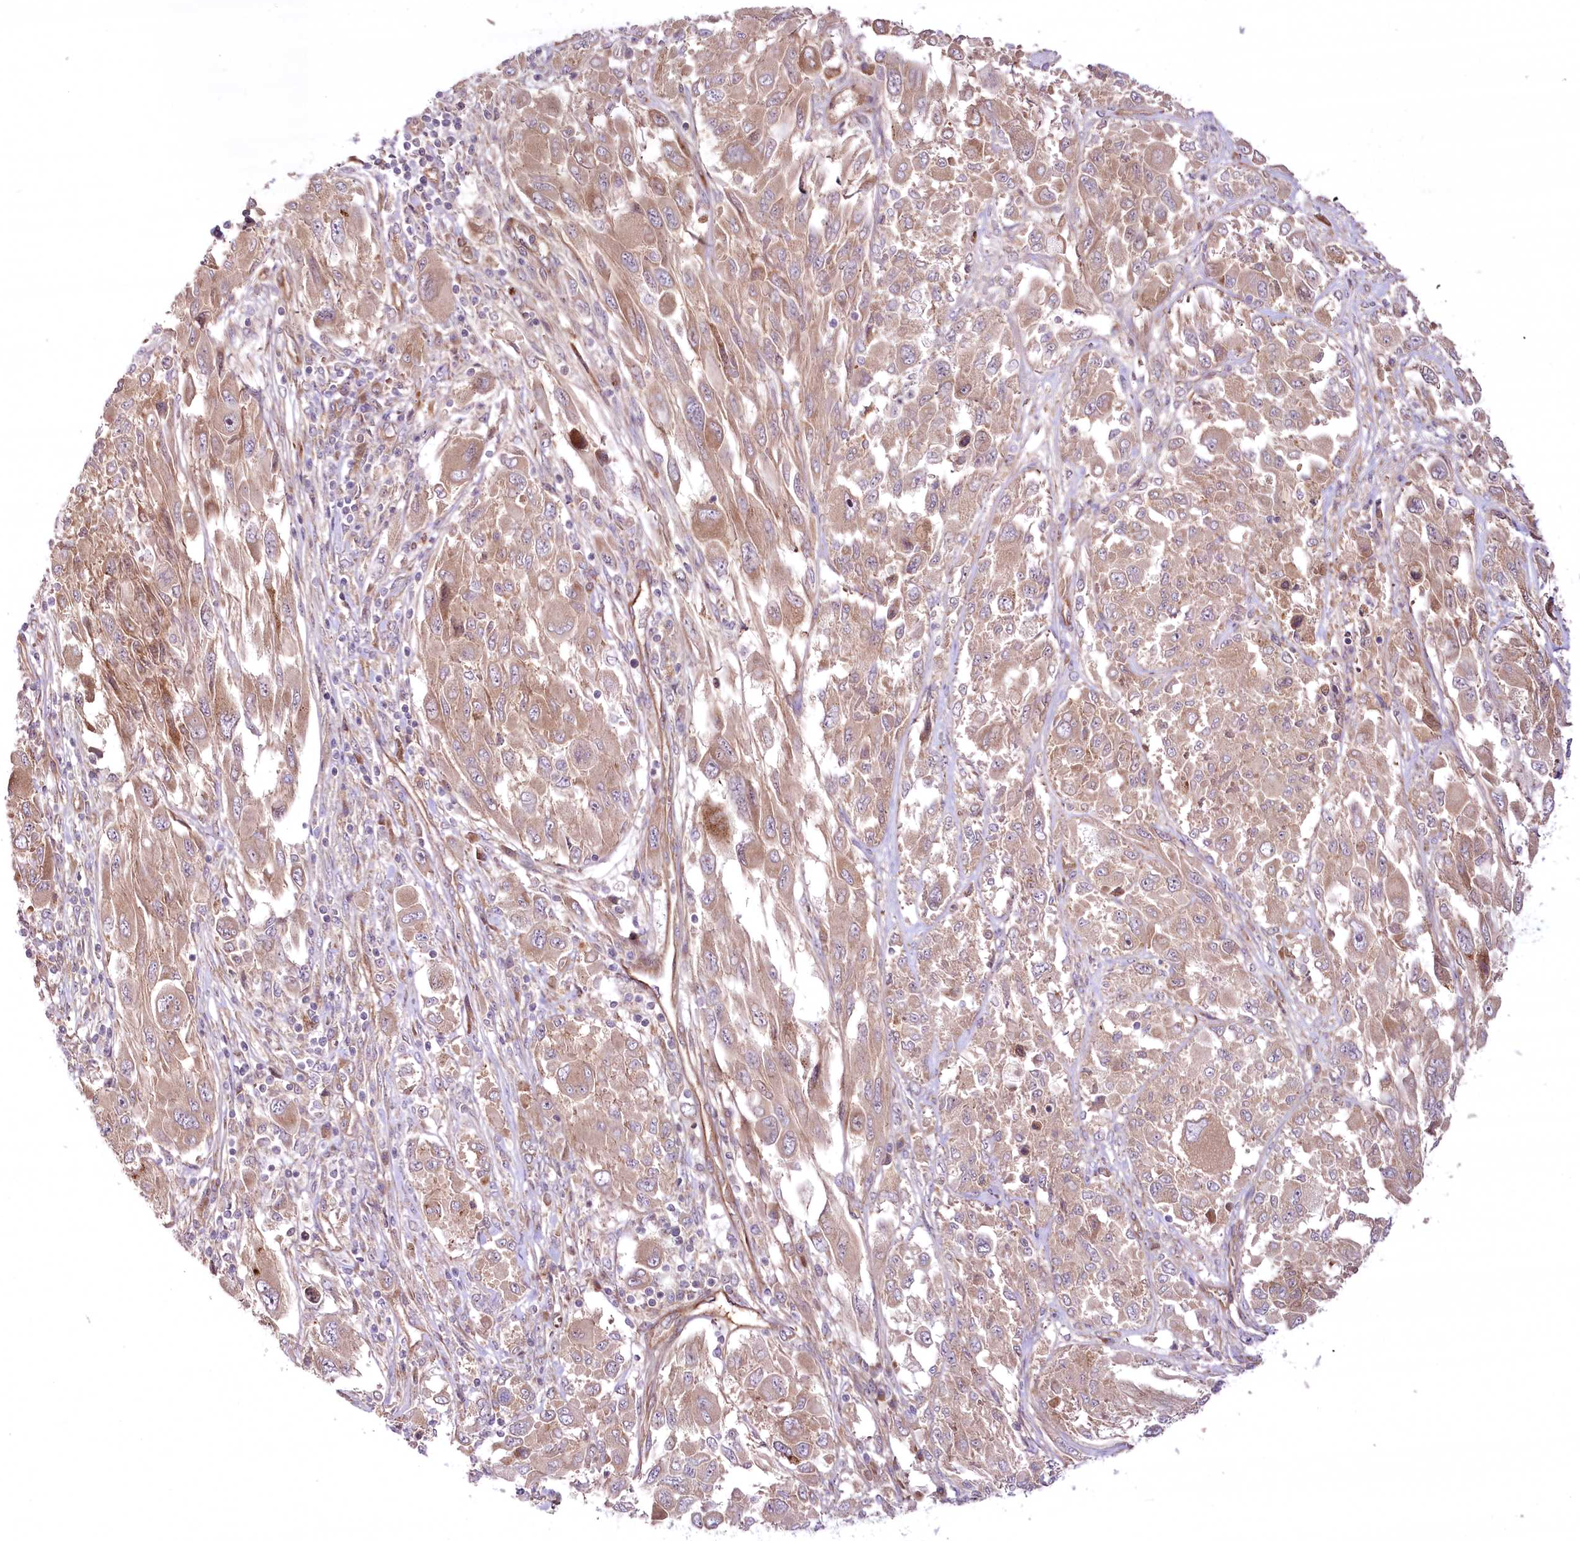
{"staining": {"intensity": "weak", "quantity": ">75%", "location": "cytoplasmic/membranous"}, "tissue": "melanoma", "cell_type": "Tumor cells", "image_type": "cancer", "snomed": [{"axis": "morphology", "description": "Malignant melanoma, NOS"}, {"axis": "topography", "description": "Skin"}], "caption": "Immunohistochemistry image of human melanoma stained for a protein (brown), which demonstrates low levels of weak cytoplasmic/membranous expression in about >75% of tumor cells.", "gene": "PSTK", "patient": {"sex": "female", "age": 91}}